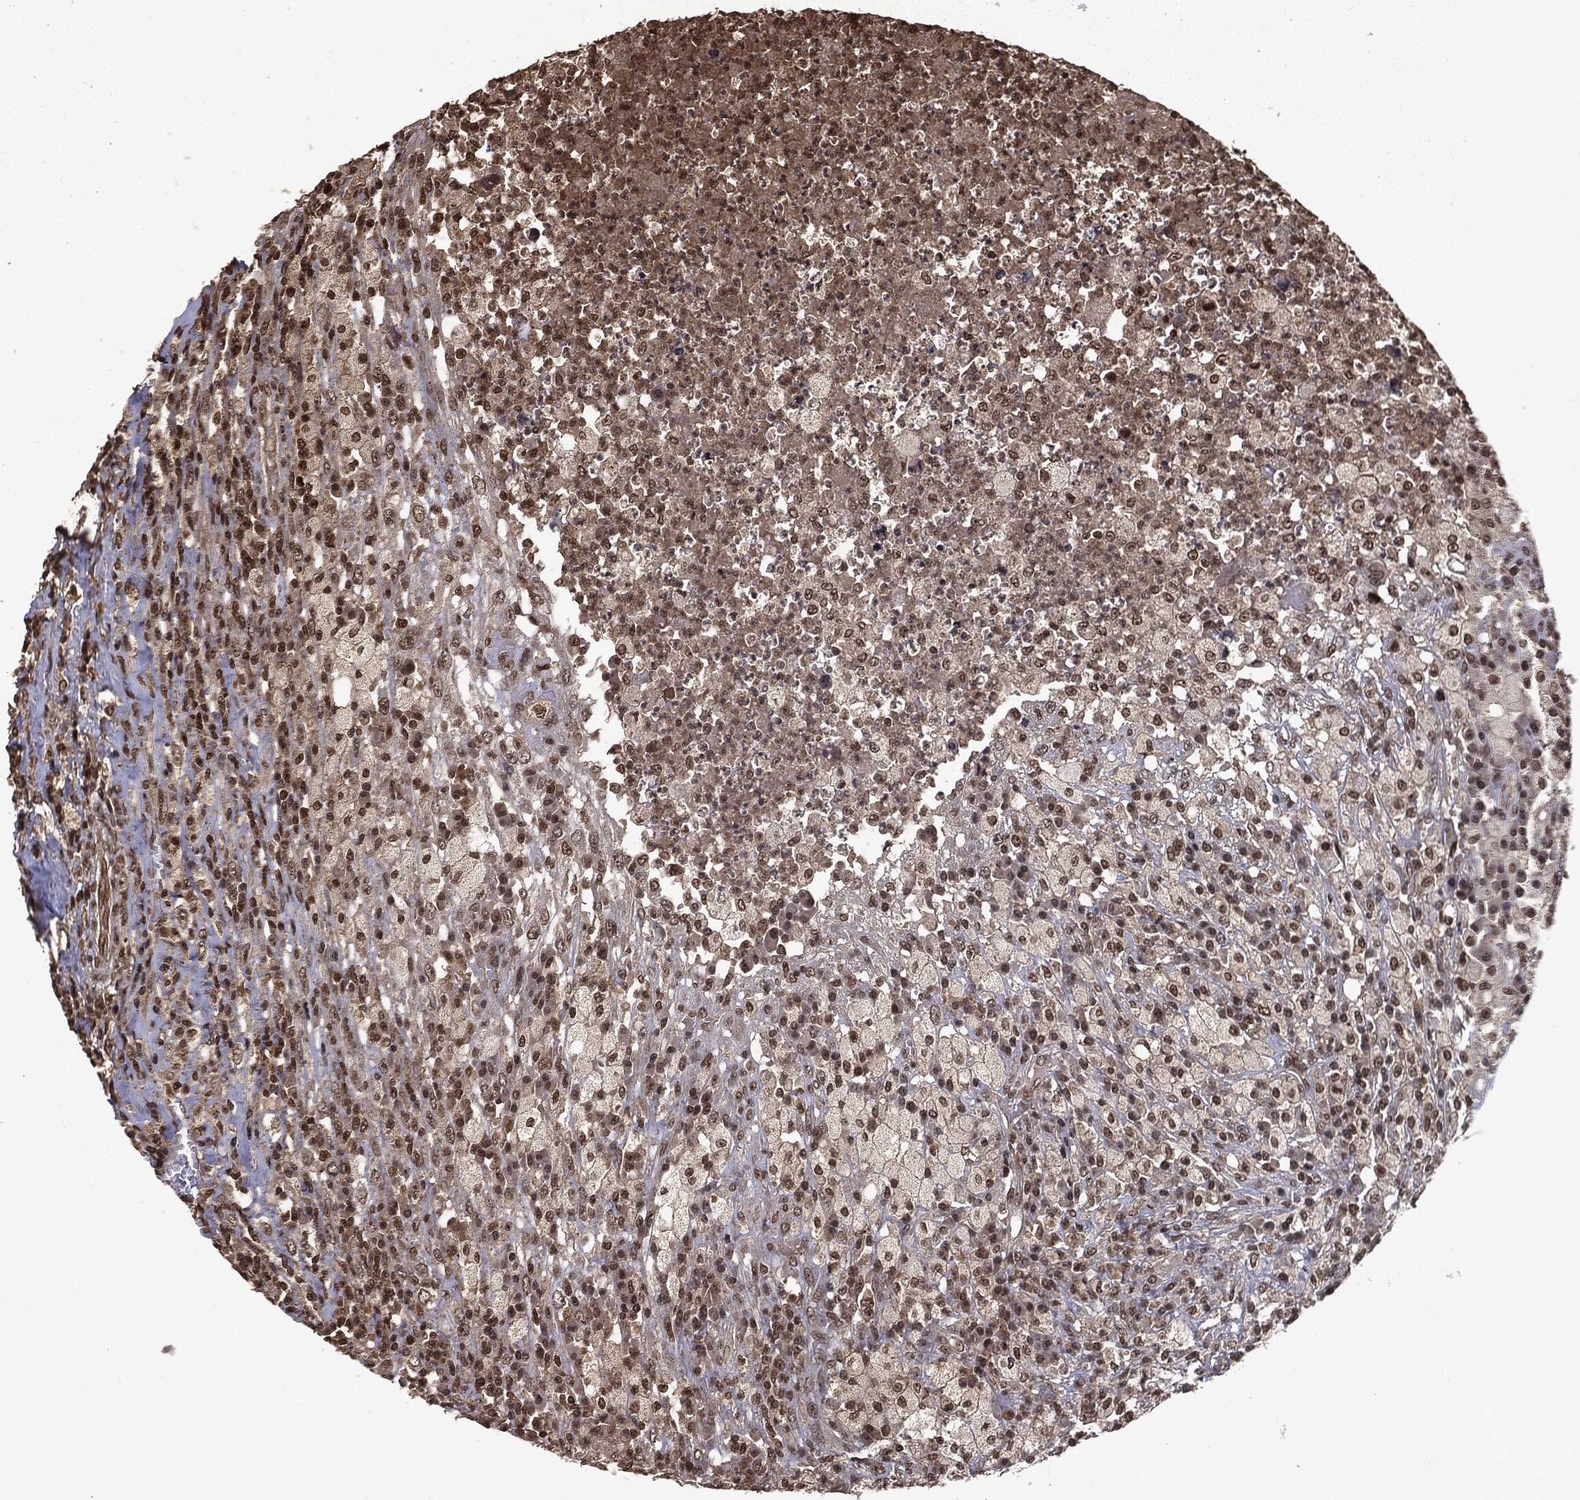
{"staining": {"intensity": "moderate", "quantity": ">75%", "location": "nuclear"}, "tissue": "testis cancer", "cell_type": "Tumor cells", "image_type": "cancer", "snomed": [{"axis": "morphology", "description": "Necrosis, NOS"}, {"axis": "morphology", "description": "Carcinoma, Embryonal, NOS"}, {"axis": "topography", "description": "Testis"}], "caption": "Immunohistochemical staining of human testis cancer (embryonal carcinoma) reveals medium levels of moderate nuclear protein expression in about >75% of tumor cells. The protein is stained brown, and the nuclei are stained in blue (DAB IHC with brightfield microscopy, high magnification).", "gene": "CTDP1", "patient": {"sex": "male", "age": 19}}